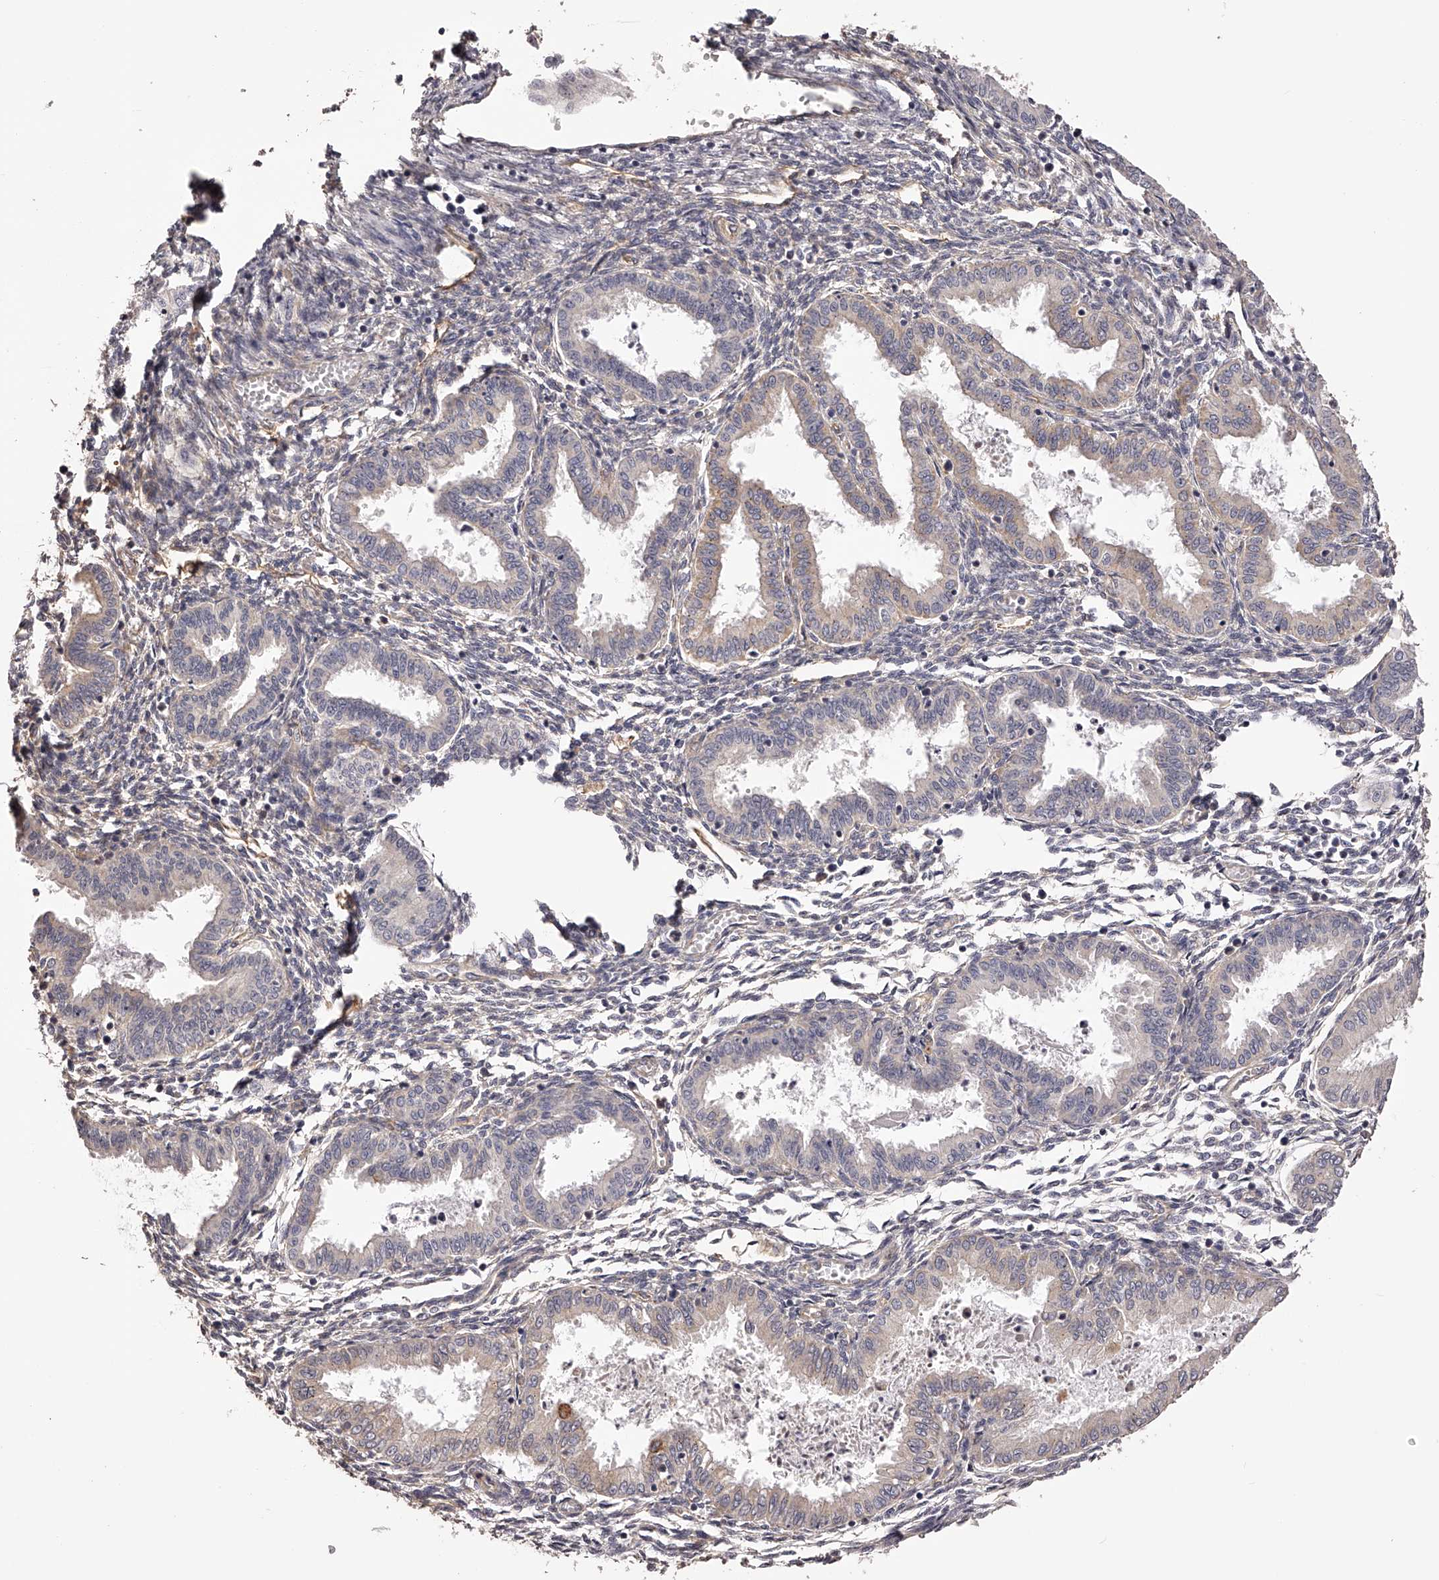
{"staining": {"intensity": "weak", "quantity": "25%-75%", "location": "cytoplasmic/membranous"}, "tissue": "endometrium", "cell_type": "Cells in endometrial stroma", "image_type": "normal", "snomed": [{"axis": "morphology", "description": "Normal tissue, NOS"}, {"axis": "topography", "description": "Endometrium"}], "caption": "Immunohistochemical staining of unremarkable human endometrium shows 25%-75% levels of weak cytoplasmic/membranous protein positivity in approximately 25%-75% of cells in endometrial stroma.", "gene": "LTV1", "patient": {"sex": "female", "age": 33}}